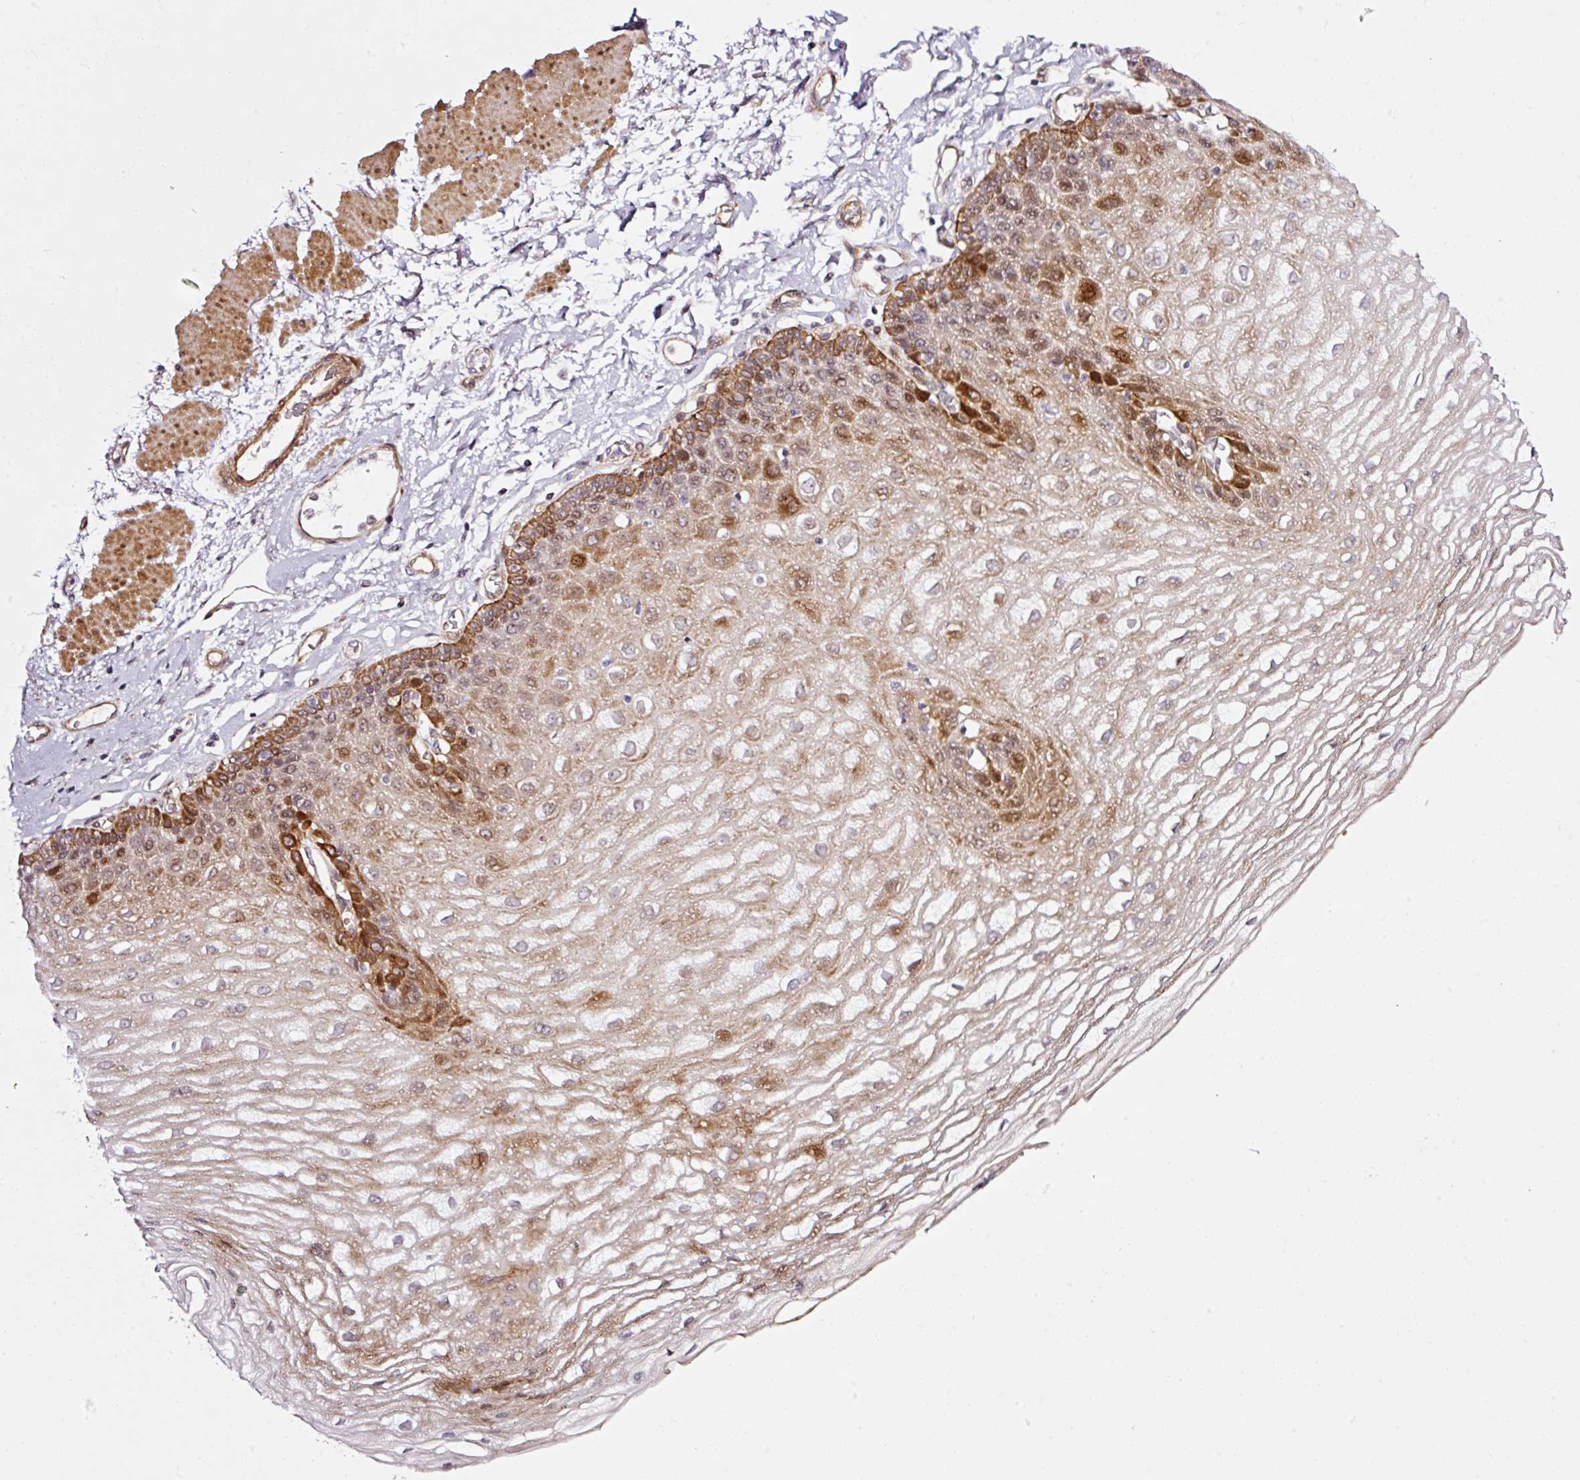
{"staining": {"intensity": "moderate", "quantity": "25%-75%", "location": "cytoplasmic/membranous,nuclear"}, "tissue": "esophagus", "cell_type": "Squamous epithelial cells", "image_type": "normal", "snomed": [{"axis": "morphology", "description": "Normal tissue, NOS"}, {"axis": "topography", "description": "Esophagus"}], "caption": "Immunohistochemical staining of benign esophagus demonstrates 25%-75% levels of moderate cytoplasmic/membranous,nuclear protein expression in about 25%-75% of squamous epithelial cells. The staining is performed using DAB (3,3'-diaminobenzidine) brown chromogen to label protein expression. The nuclei are counter-stained blue using hematoxylin.", "gene": "ANKRD20A1", "patient": {"sex": "female", "age": 81}}